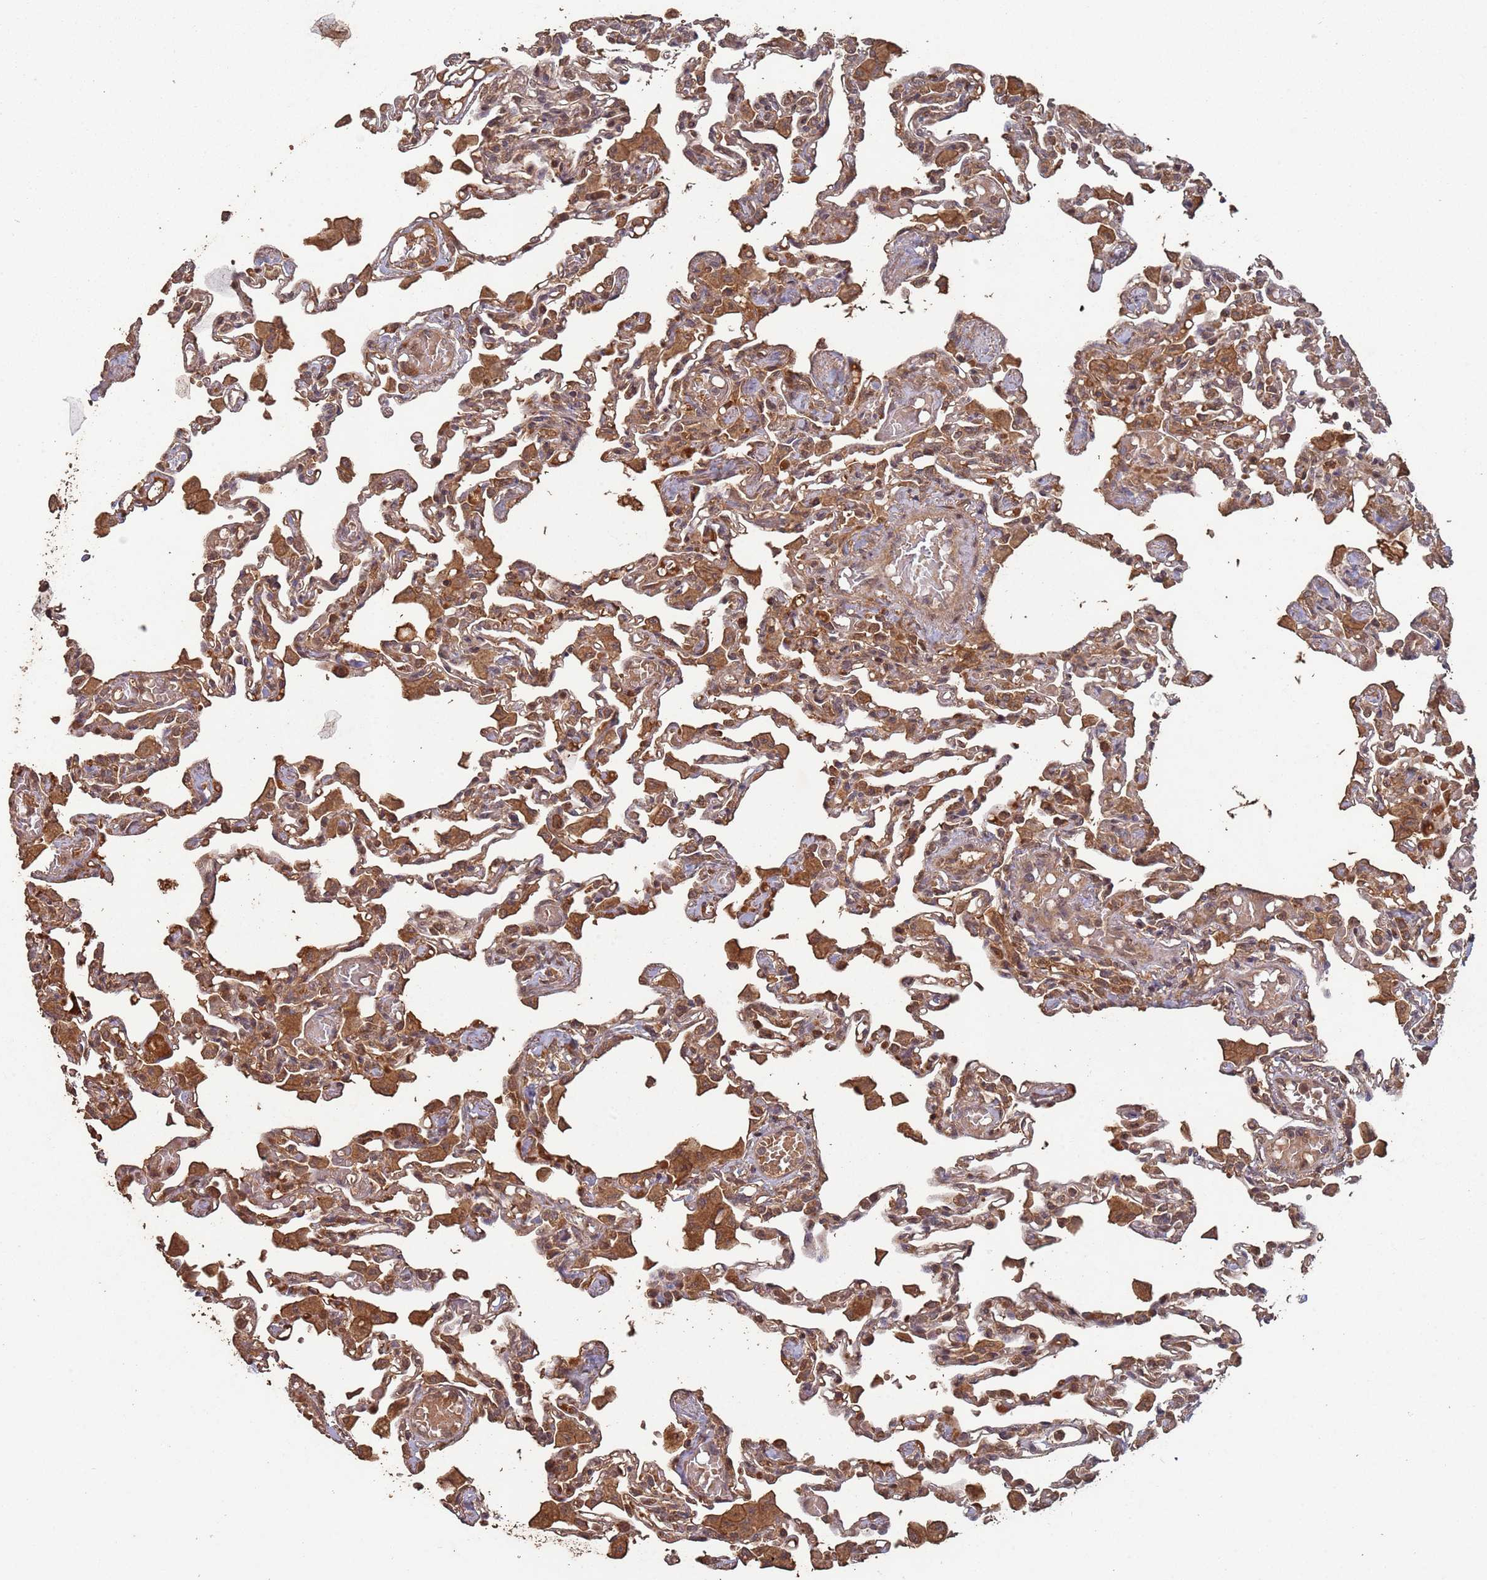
{"staining": {"intensity": "moderate", "quantity": "25%-75%", "location": "cytoplasmic/membranous,nuclear"}, "tissue": "lung", "cell_type": "Alveolar cells", "image_type": "normal", "snomed": [{"axis": "morphology", "description": "Normal tissue, NOS"}, {"axis": "topography", "description": "Bronchus"}, {"axis": "topography", "description": "Lung"}], "caption": "An immunohistochemistry micrograph of benign tissue is shown. Protein staining in brown highlights moderate cytoplasmic/membranous,nuclear positivity in lung within alveolar cells. Nuclei are stained in blue.", "gene": "FRAT1", "patient": {"sex": "female", "age": 49}}